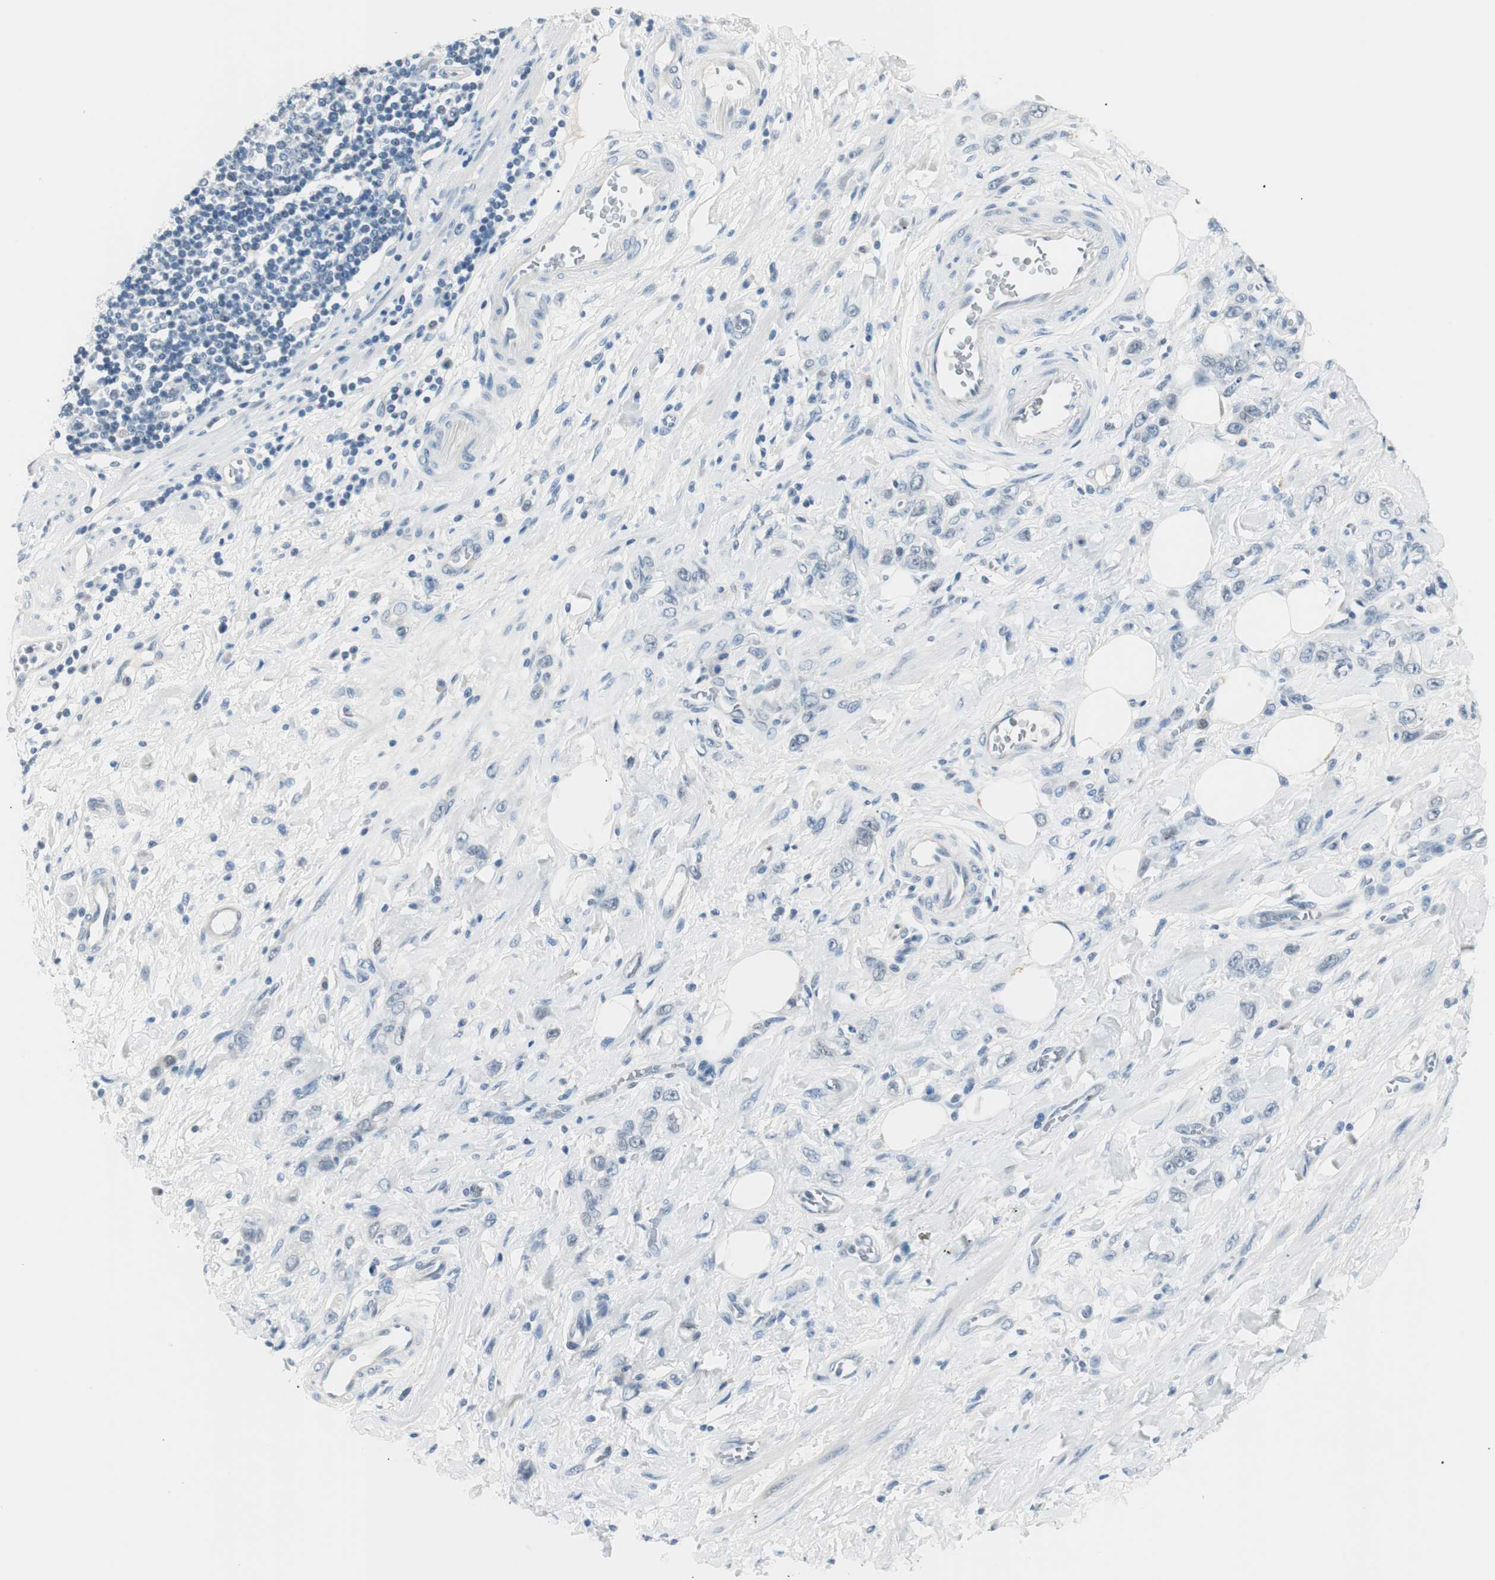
{"staining": {"intensity": "negative", "quantity": "none", "location": "none"}, "tissue": "stomach cancer", "cell_type": "Tumor cells", "image_type": "cancer", "snomed": [{"axis": "morphology", "description": "Adenocarcinoma, NOS"}, {"axis": "topography", "description": "Stomach"}], "caption": "The histopathology image exhibits no staining of tumor cells in stomach cancer.", "gene": "HOXB13", "patient": {"sex": "male", "age": 82}}